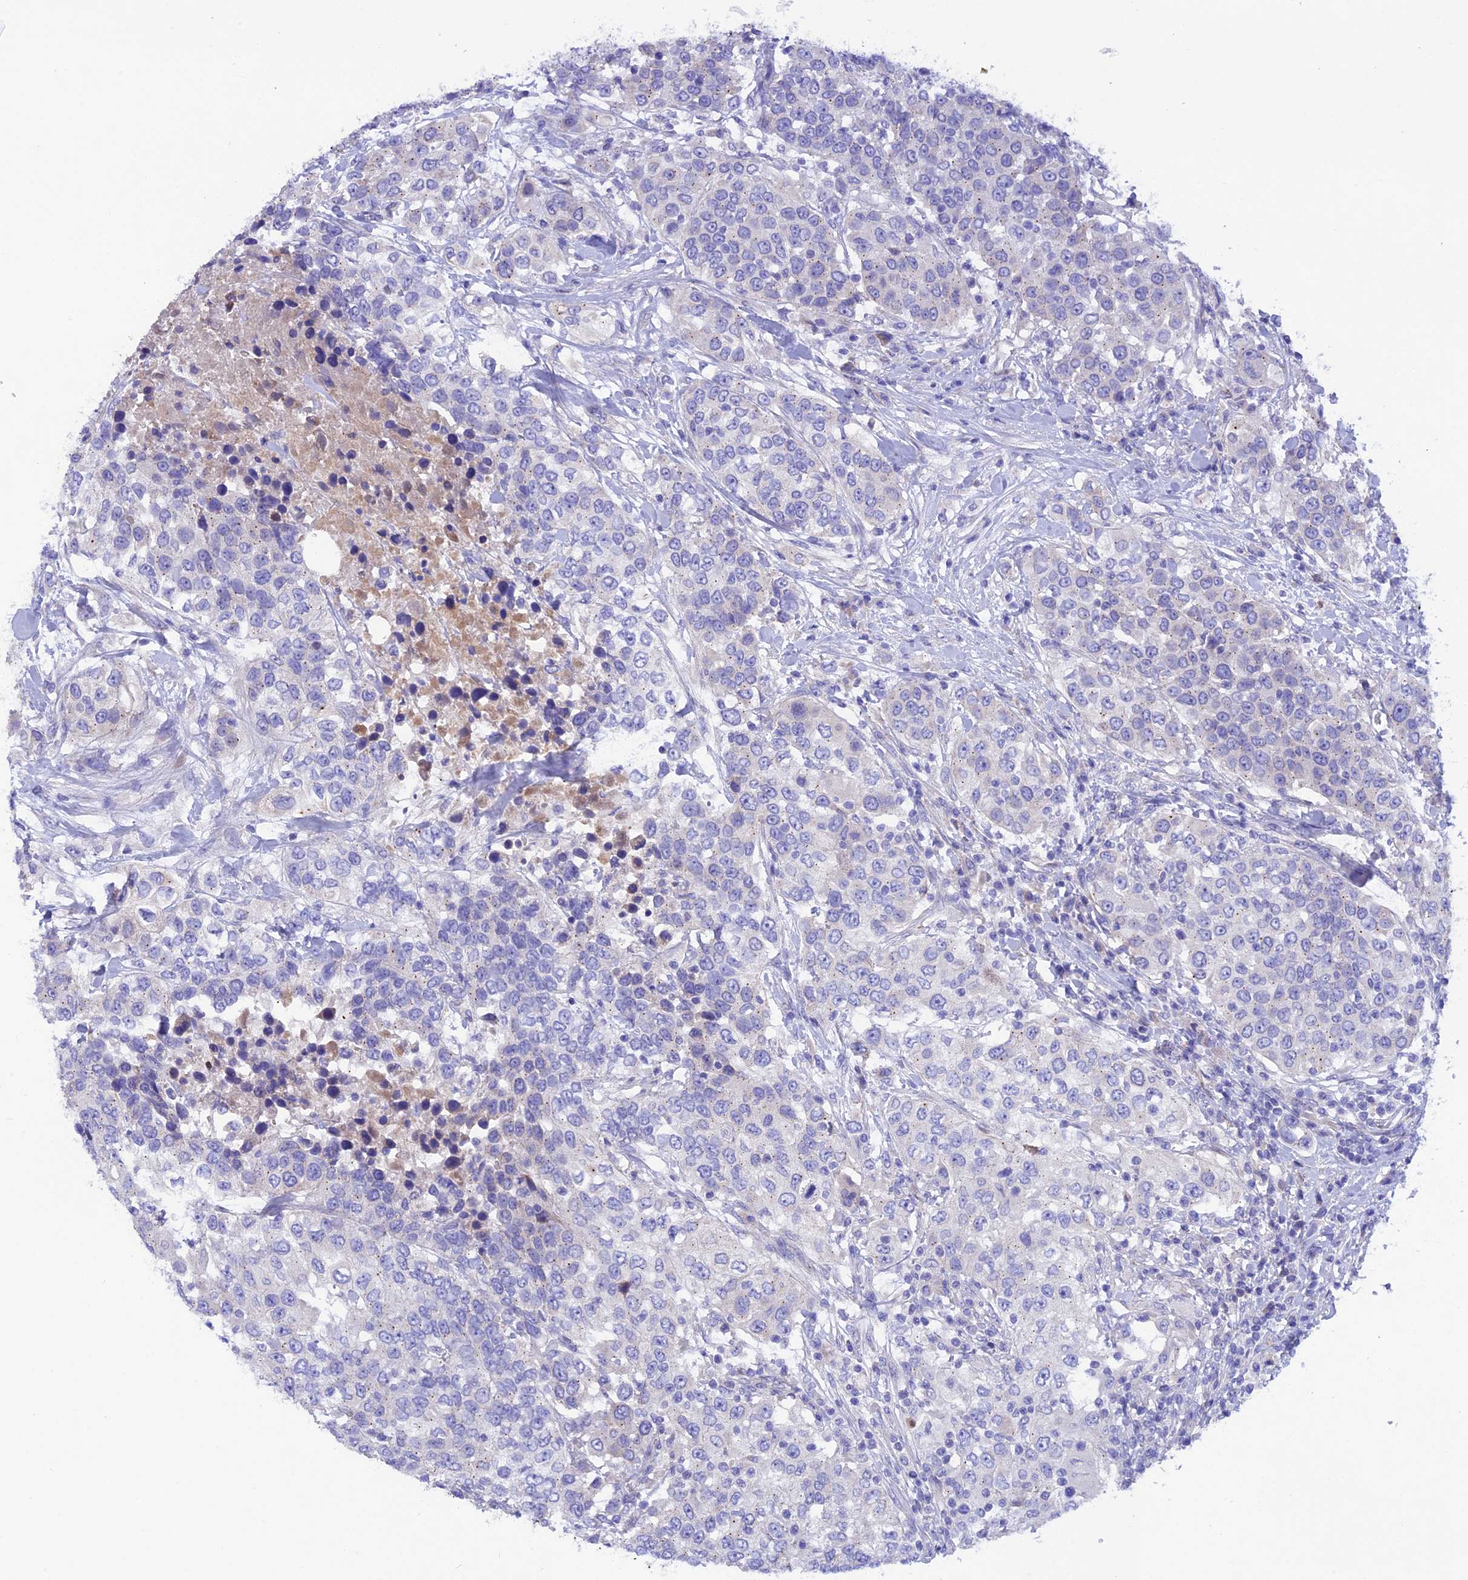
{"staining": {"intensity": "negative", "quantity": "none", "location": "none"}, "tissue": "urothelial cancer", "cell_type": "Tumor cells", "image_type": "cancer", "snomed": [{"axis": "morphology", "description": "Urothelial carcinoma, High grade"}, {"axis": "topography", "description": "Urinary bladder"}], "caption": "A histopathology image of human urothelial cancer is negative for staining in tumor cells.", "gene": "TMEM138", "patient": {"sex": "female", "age": 80}}